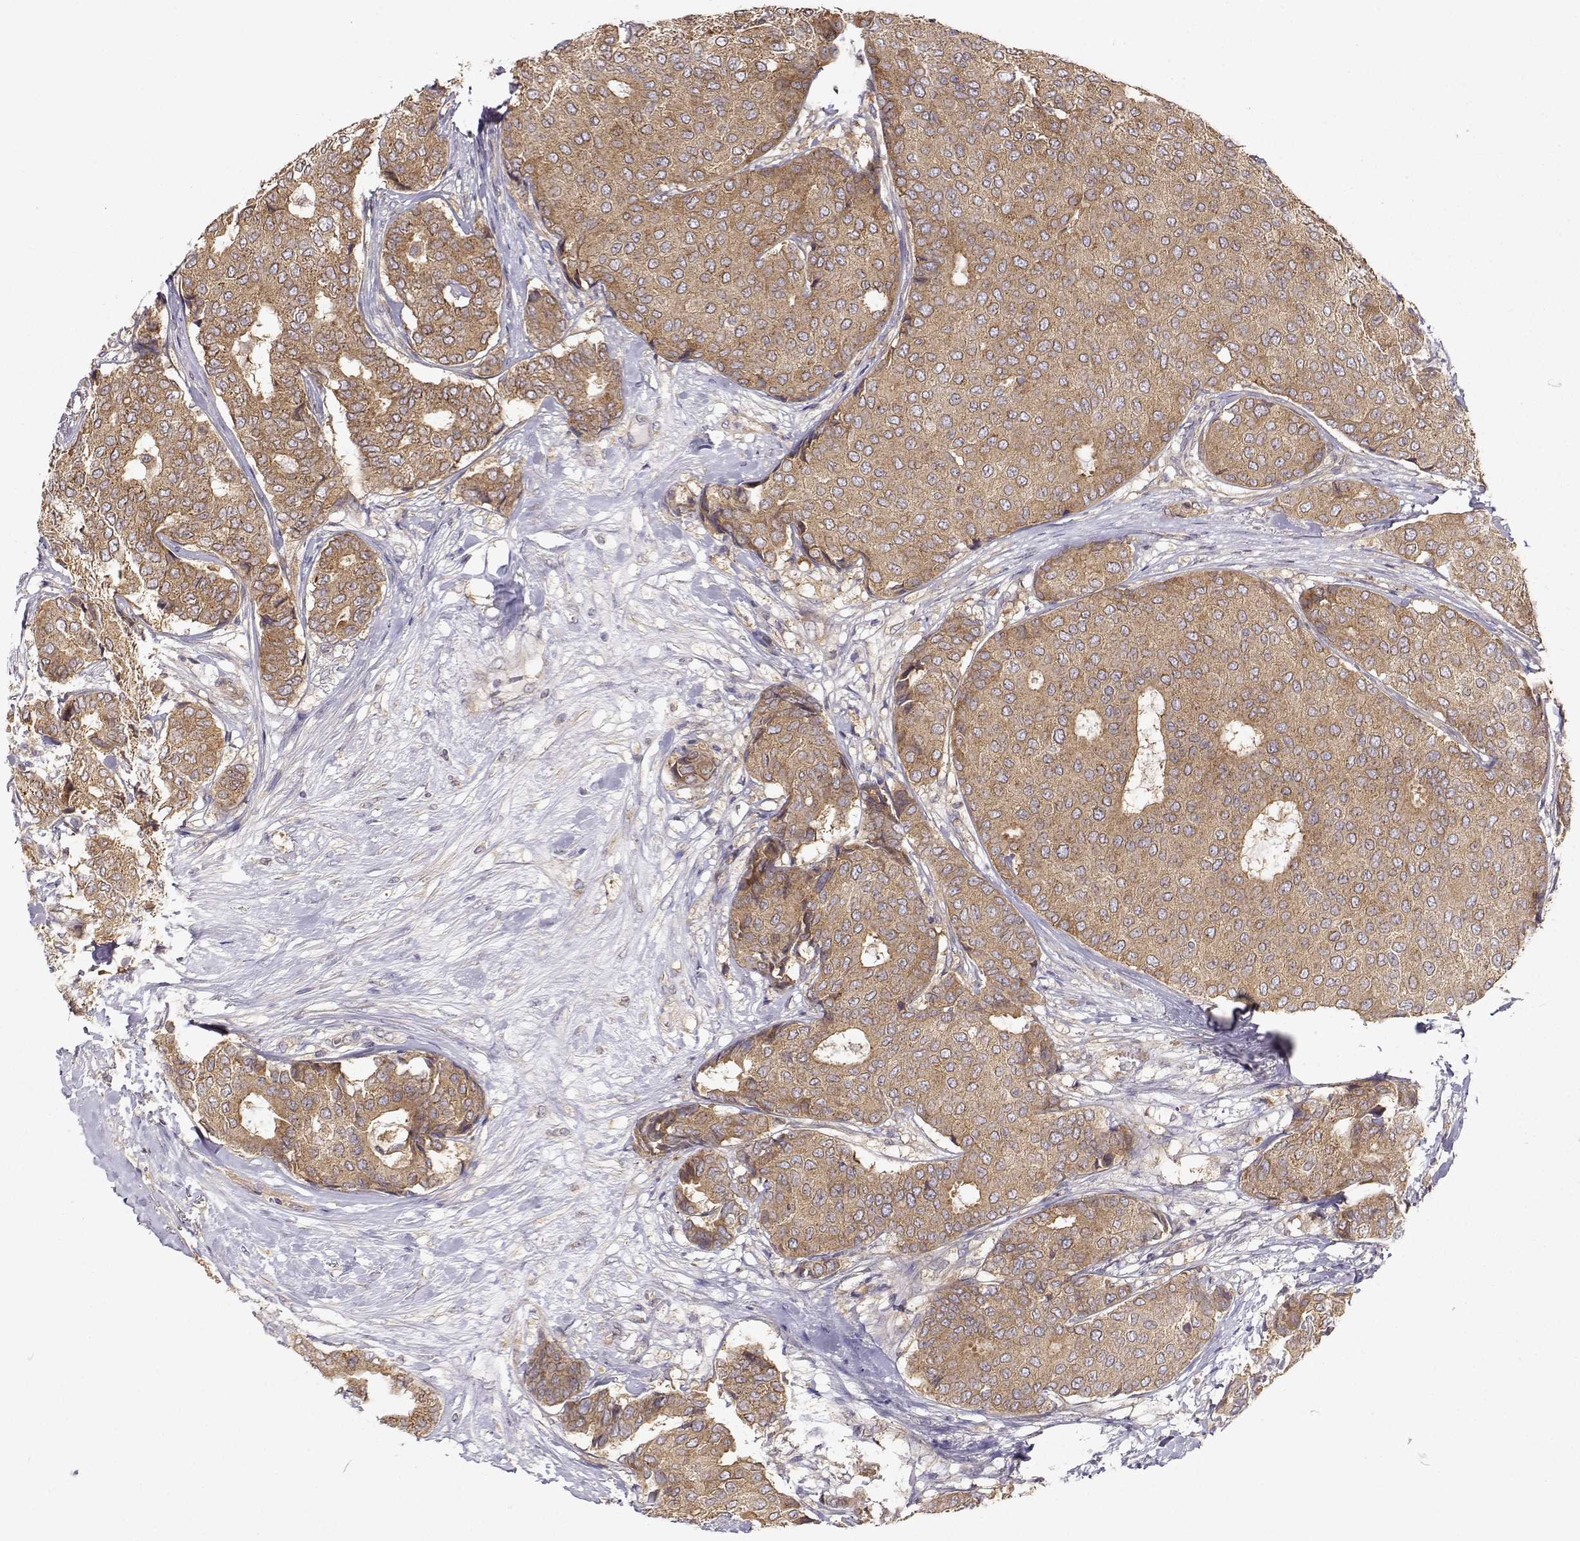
{"staining": {"intensity": "moderate", "quantity": ">75%", "location": "cytoplasmic/membranous"}, "tissue": "breast cancer", "cell_type": "Tumor cells", "image_type": "cancer", "snomed": [{"axis": "morphology", "description": "Duct carcinoma"}, {"axis": "topography", "description": "Breast"}], "caption": "Tumor cells display medium levels of moderate cytoplasmic/membranous staining in approximately >75% of cells in breast cancer (intraductal carcinoma).", "gene": "PAIP1", "patient": {"sex": "female", "age": 75}}